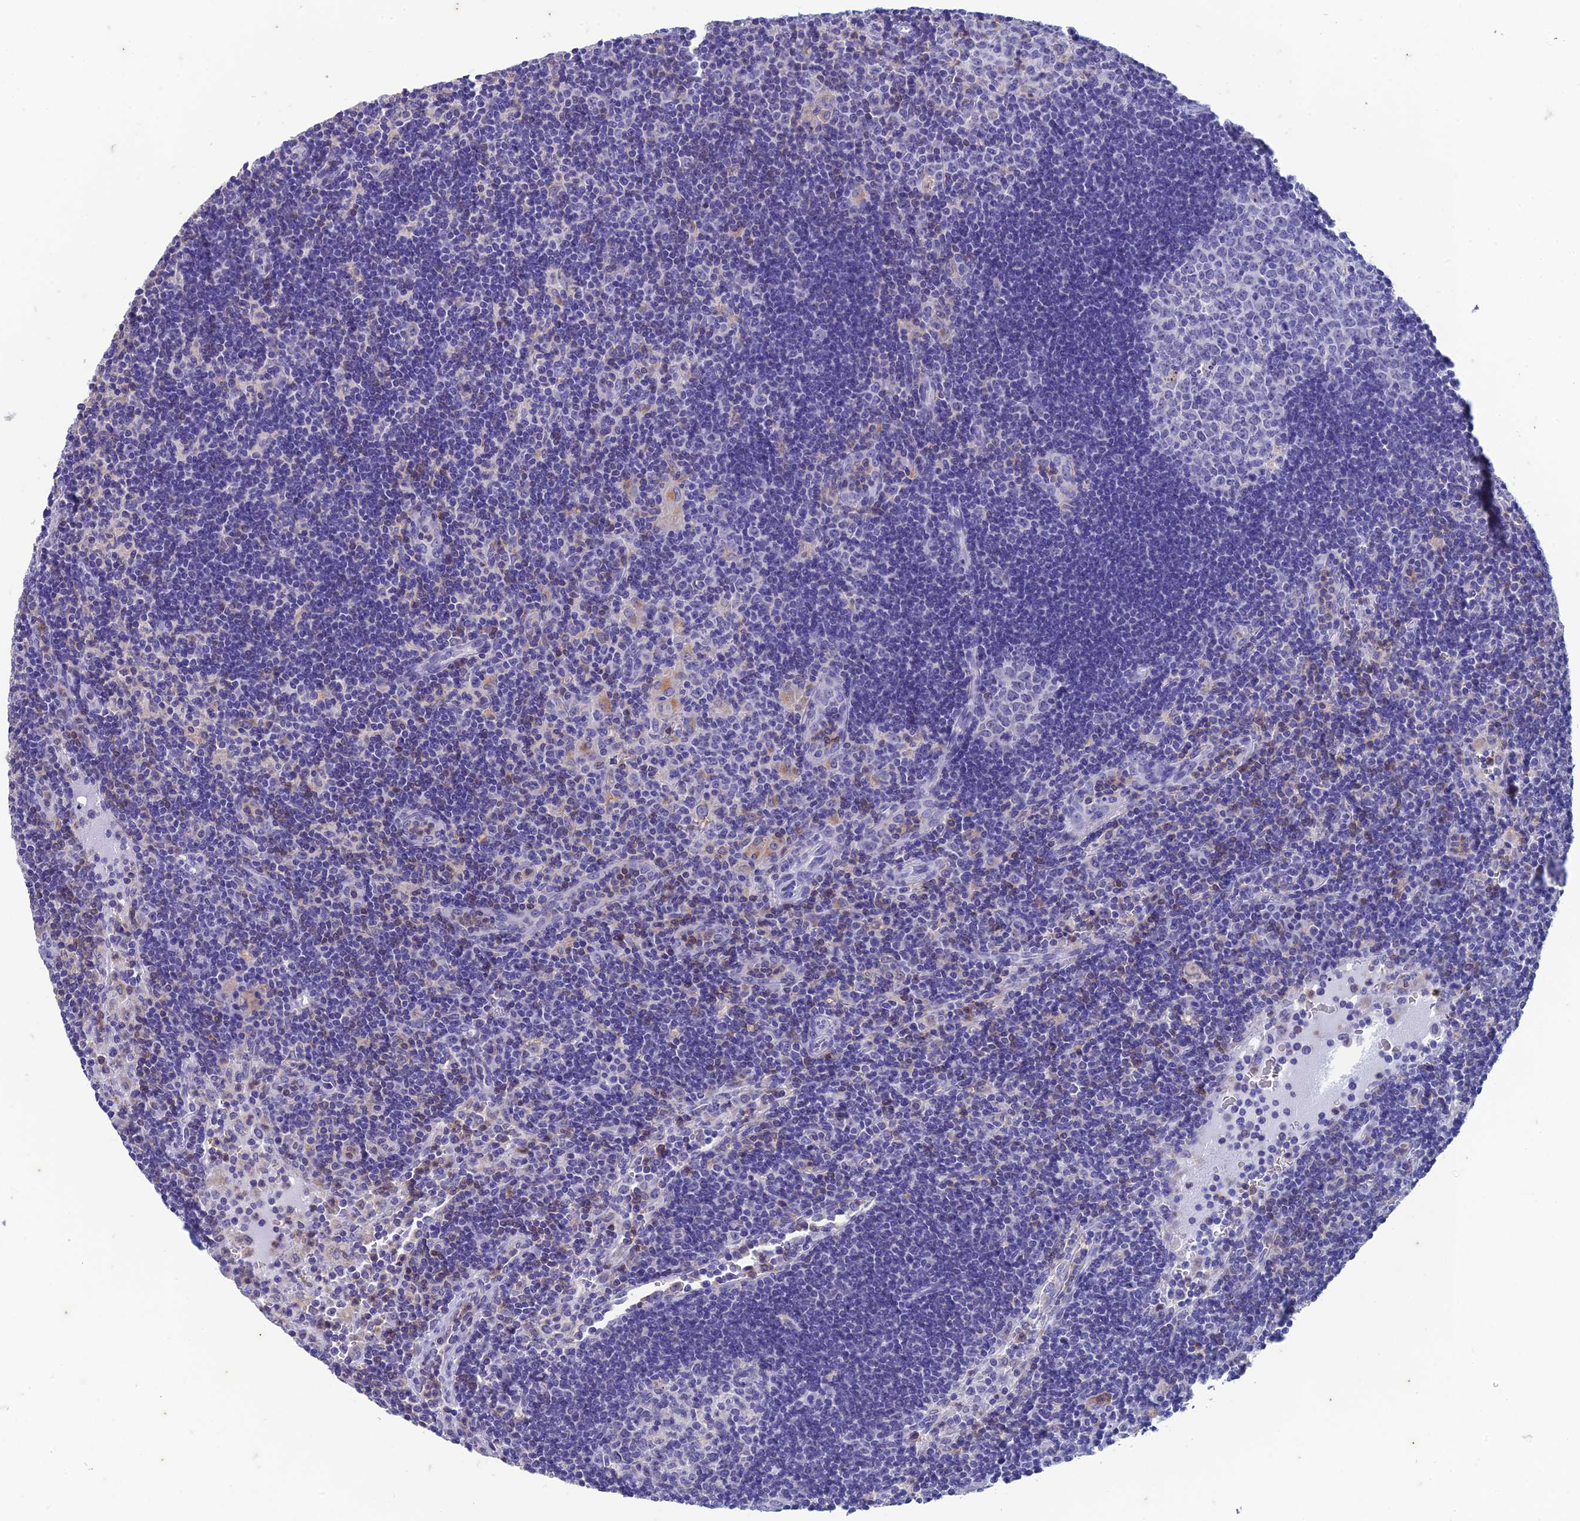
{"staining": {"intensity": "negative", "quantity": "none", "location": "none"}, "tissue": "lymph node", "cell_type": "Germinal center cells", "image_type": "normal", "snomed": [{"axis": "morphology", "description": "Normal tissue, NOS"}, {"axis": "topography", "description": "Lymph node"}], "caption": "This histopathology image is of unremarkable lymph node stained with IHC to label a protein in brown with the nuclei are counter-stained blue. There is no expression in germinal center cells. (Stains: DAB (3,3'-diaminobenzidine) immunohistochemistry with hematoxylin counter stain, Microscopy: brightfield microscopy at high magnification).", "gene": "FGF7", "patient": {"sex": "female", "age": 32}}